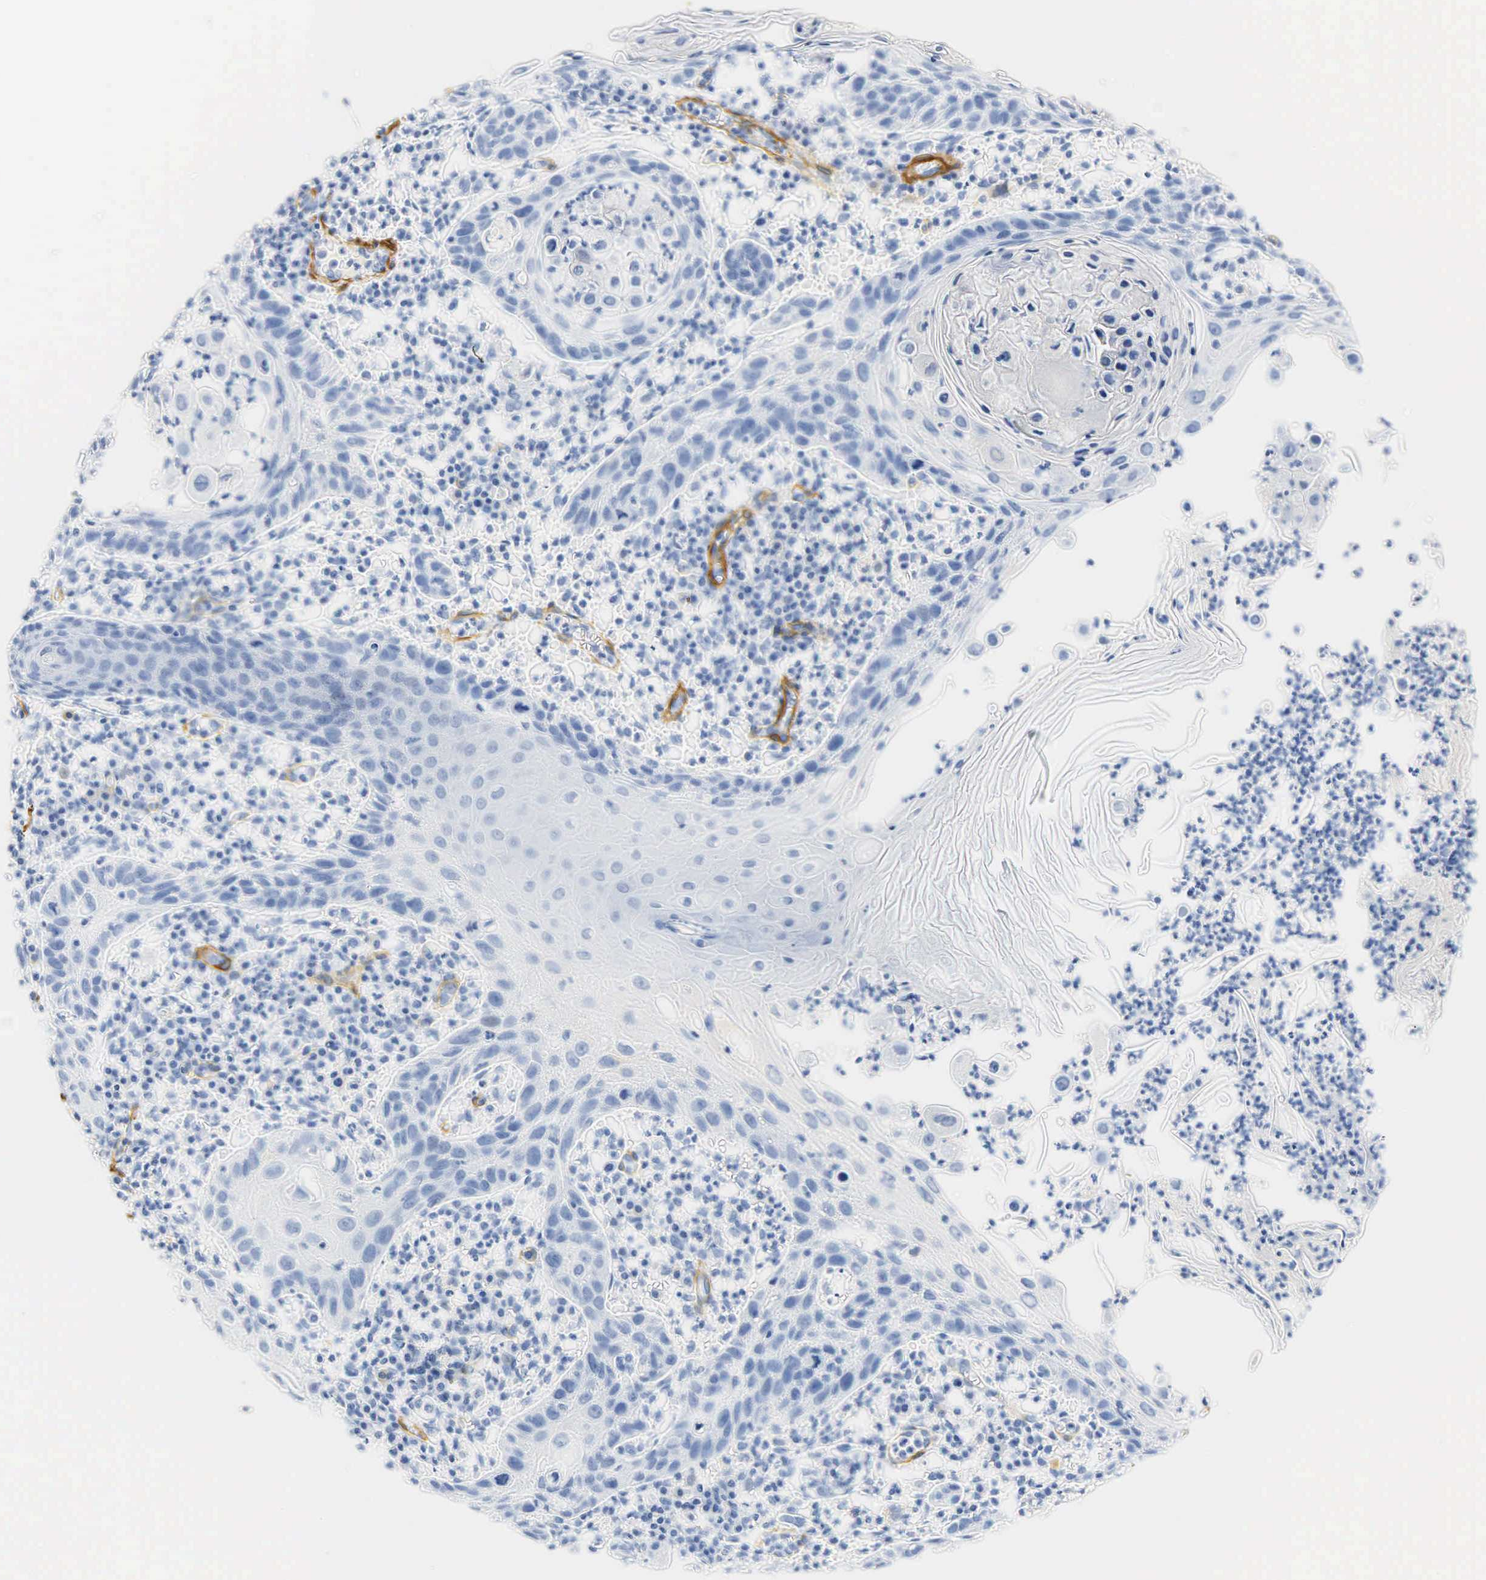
{"staining": {"intensity": "negative", "quantity": "none", "location": "none"}, "tissue": "skin cancer", "cell_type": "Tumor cells", "image_type": "cancer", "snomed": [{"axis": "morphology", "description": "Squamous cell carcinoma, NOS"}, {"axis": "topography", "description": "Skin"}], "caption": "An IHC image of skin squamous cell carcinoma is shown. There is no staining in tumor cells of skin squamous cell carcinoma.", "gene": "ACTA1", "patient": {"sex": "female", "age": 74}}